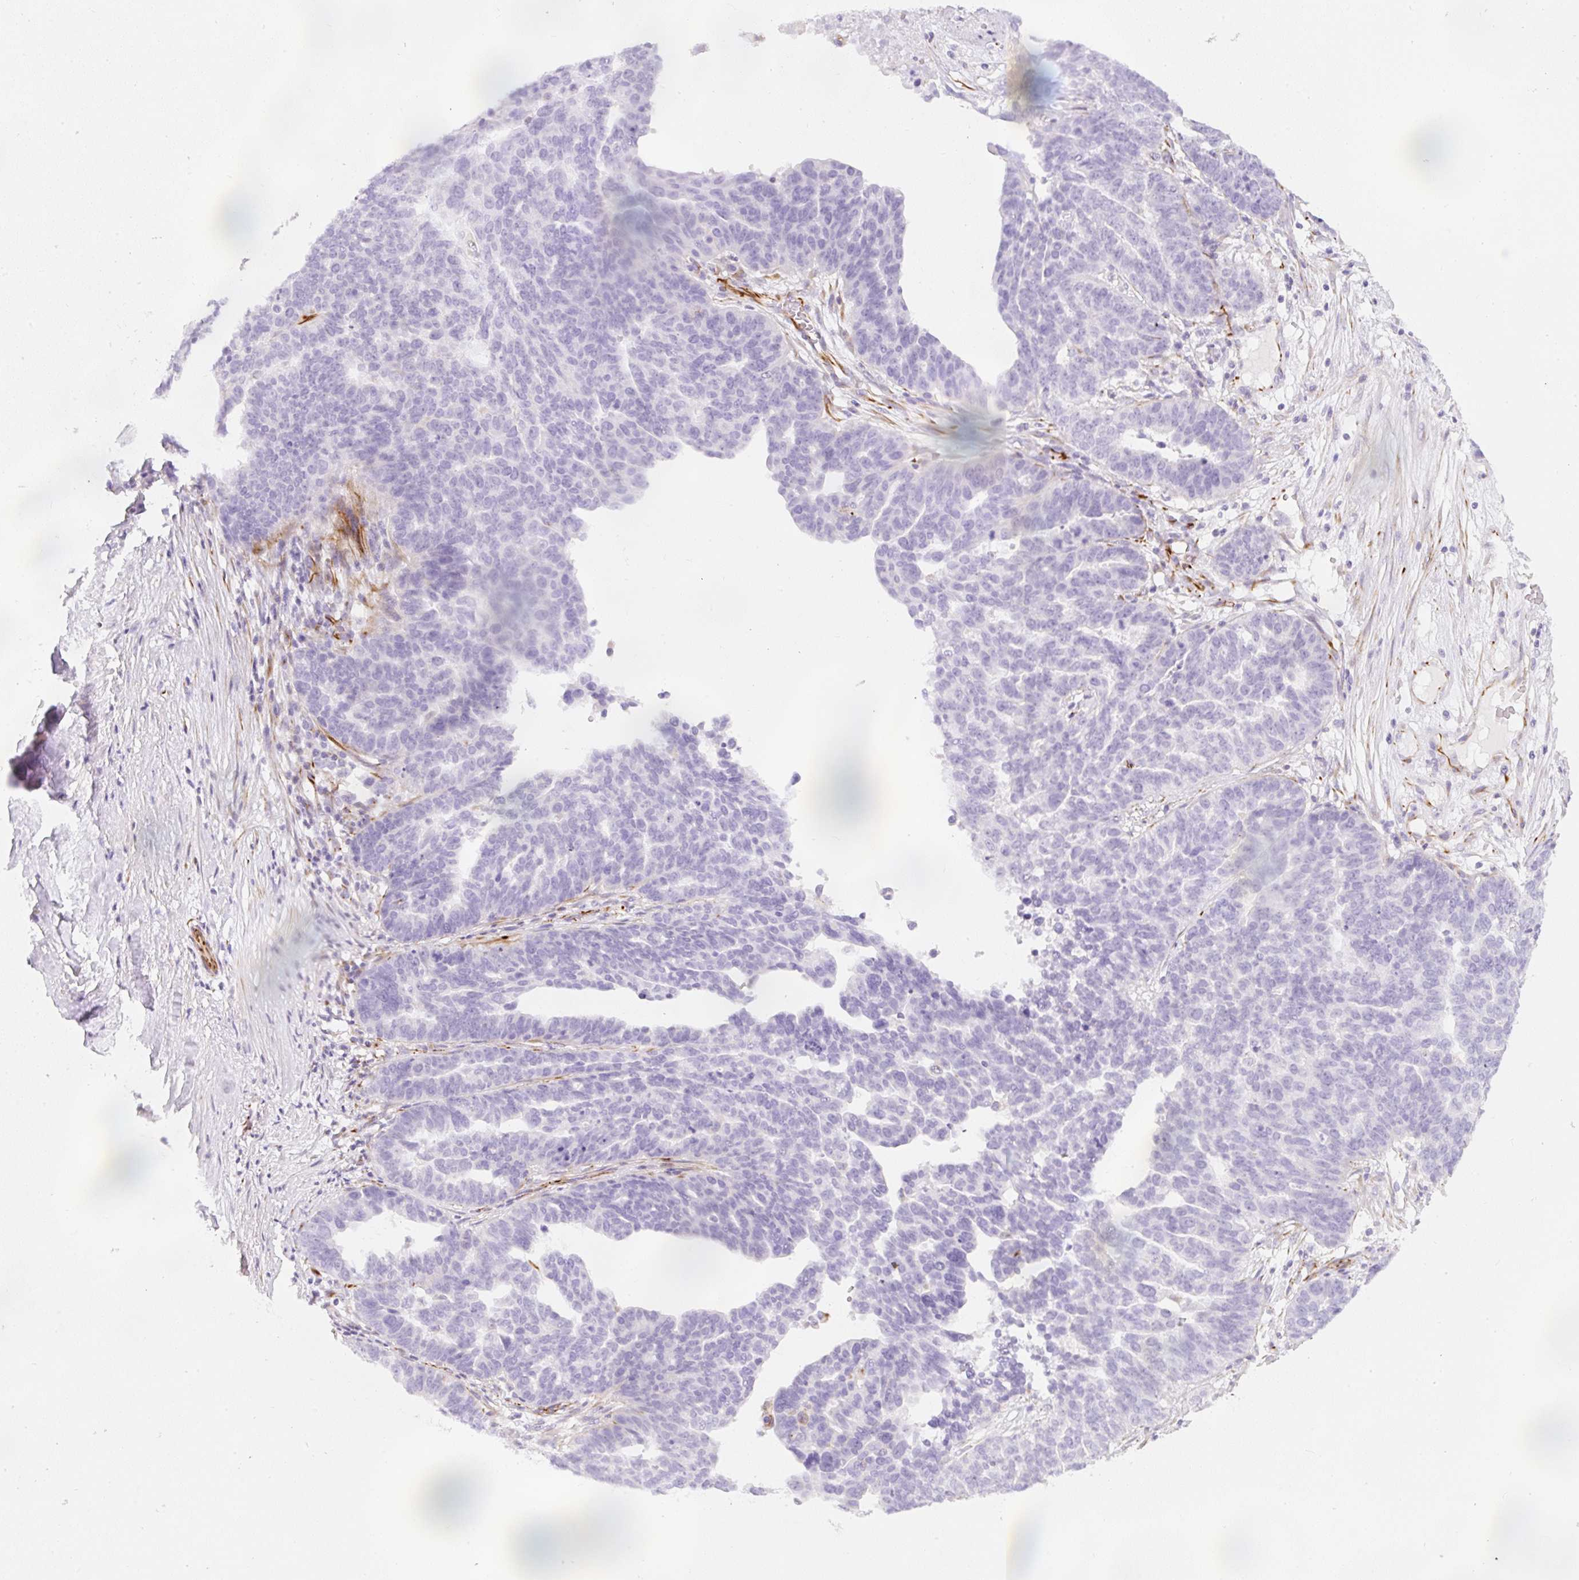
{"staining": {"intensity": "negative", "quantity": "none", "location": "none"}, "tissue": "ovarian cancer", "cell_type": "Tumor cells", "image_type": "cancer", "snomed": [{"axis": "morphology", "description": "Cystadenocarcinoma, serous, NOS"}, {"axis": "topography", "description": "Ovary"}], "caption": "Immunohistochemistry of ovarian serous cystadenocarcinoma exhibits no positivity in tumor cells.", "gene": "ZNF689", "patient": {"sex": "female", "age": 59}}